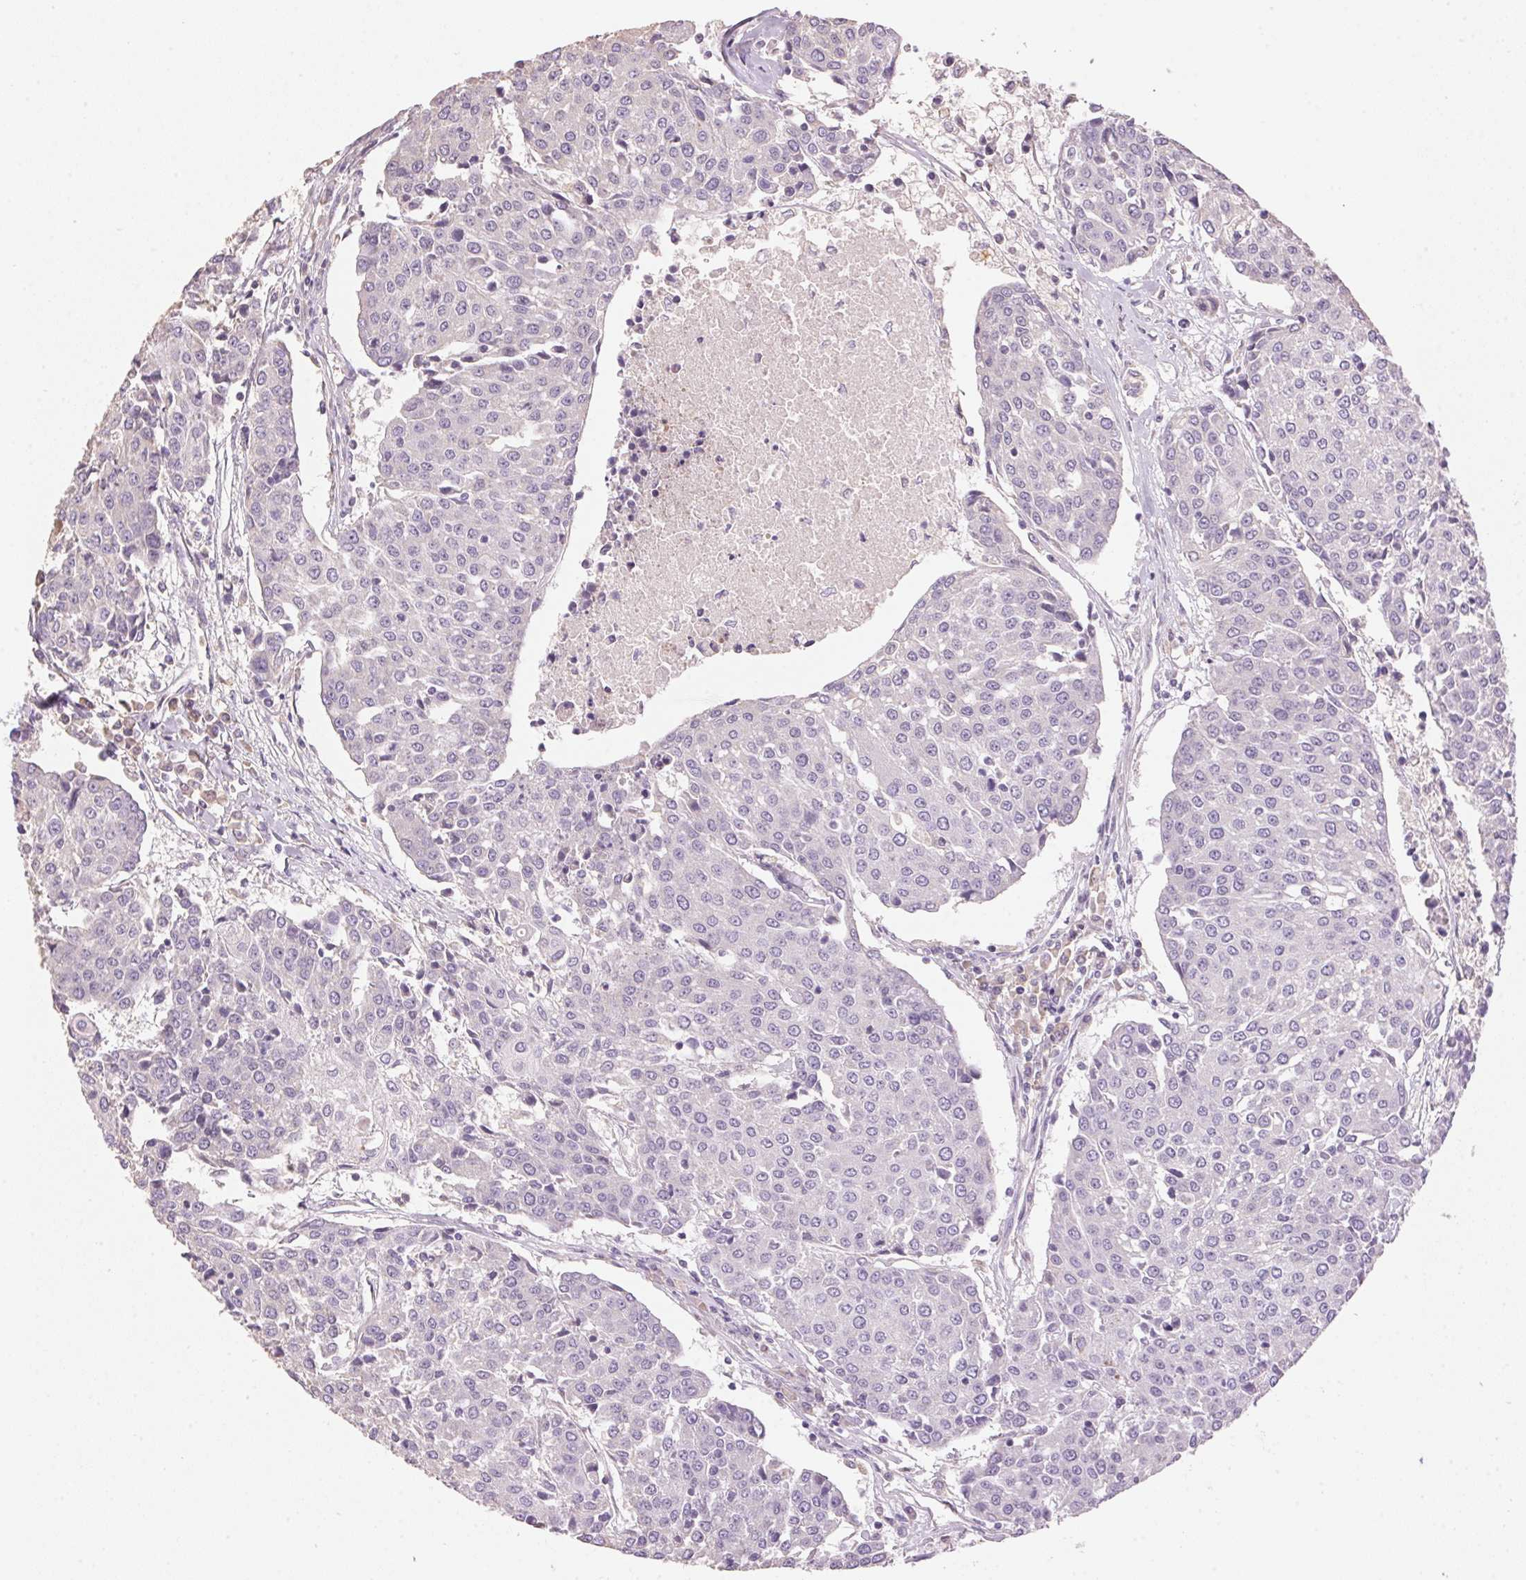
{"staining": {"intensity": "negative", "quantity": "none", "location": "none"}, "tissue": "urothelial cancer", "cell_type": "Tumor cells", "image_type": "cancer", "snomed": [{"axis": "morphology", "description": "Urothelial carcinoma, High grade"}, {"axis": "topography", "description": "Urinary bladder"}], "caption": "Tumor cells are negative for brown protein staining in high-grade urothelial carcinoma.", "gene": "LYZL6", "patient": {"sex": "female", "age": 85}}